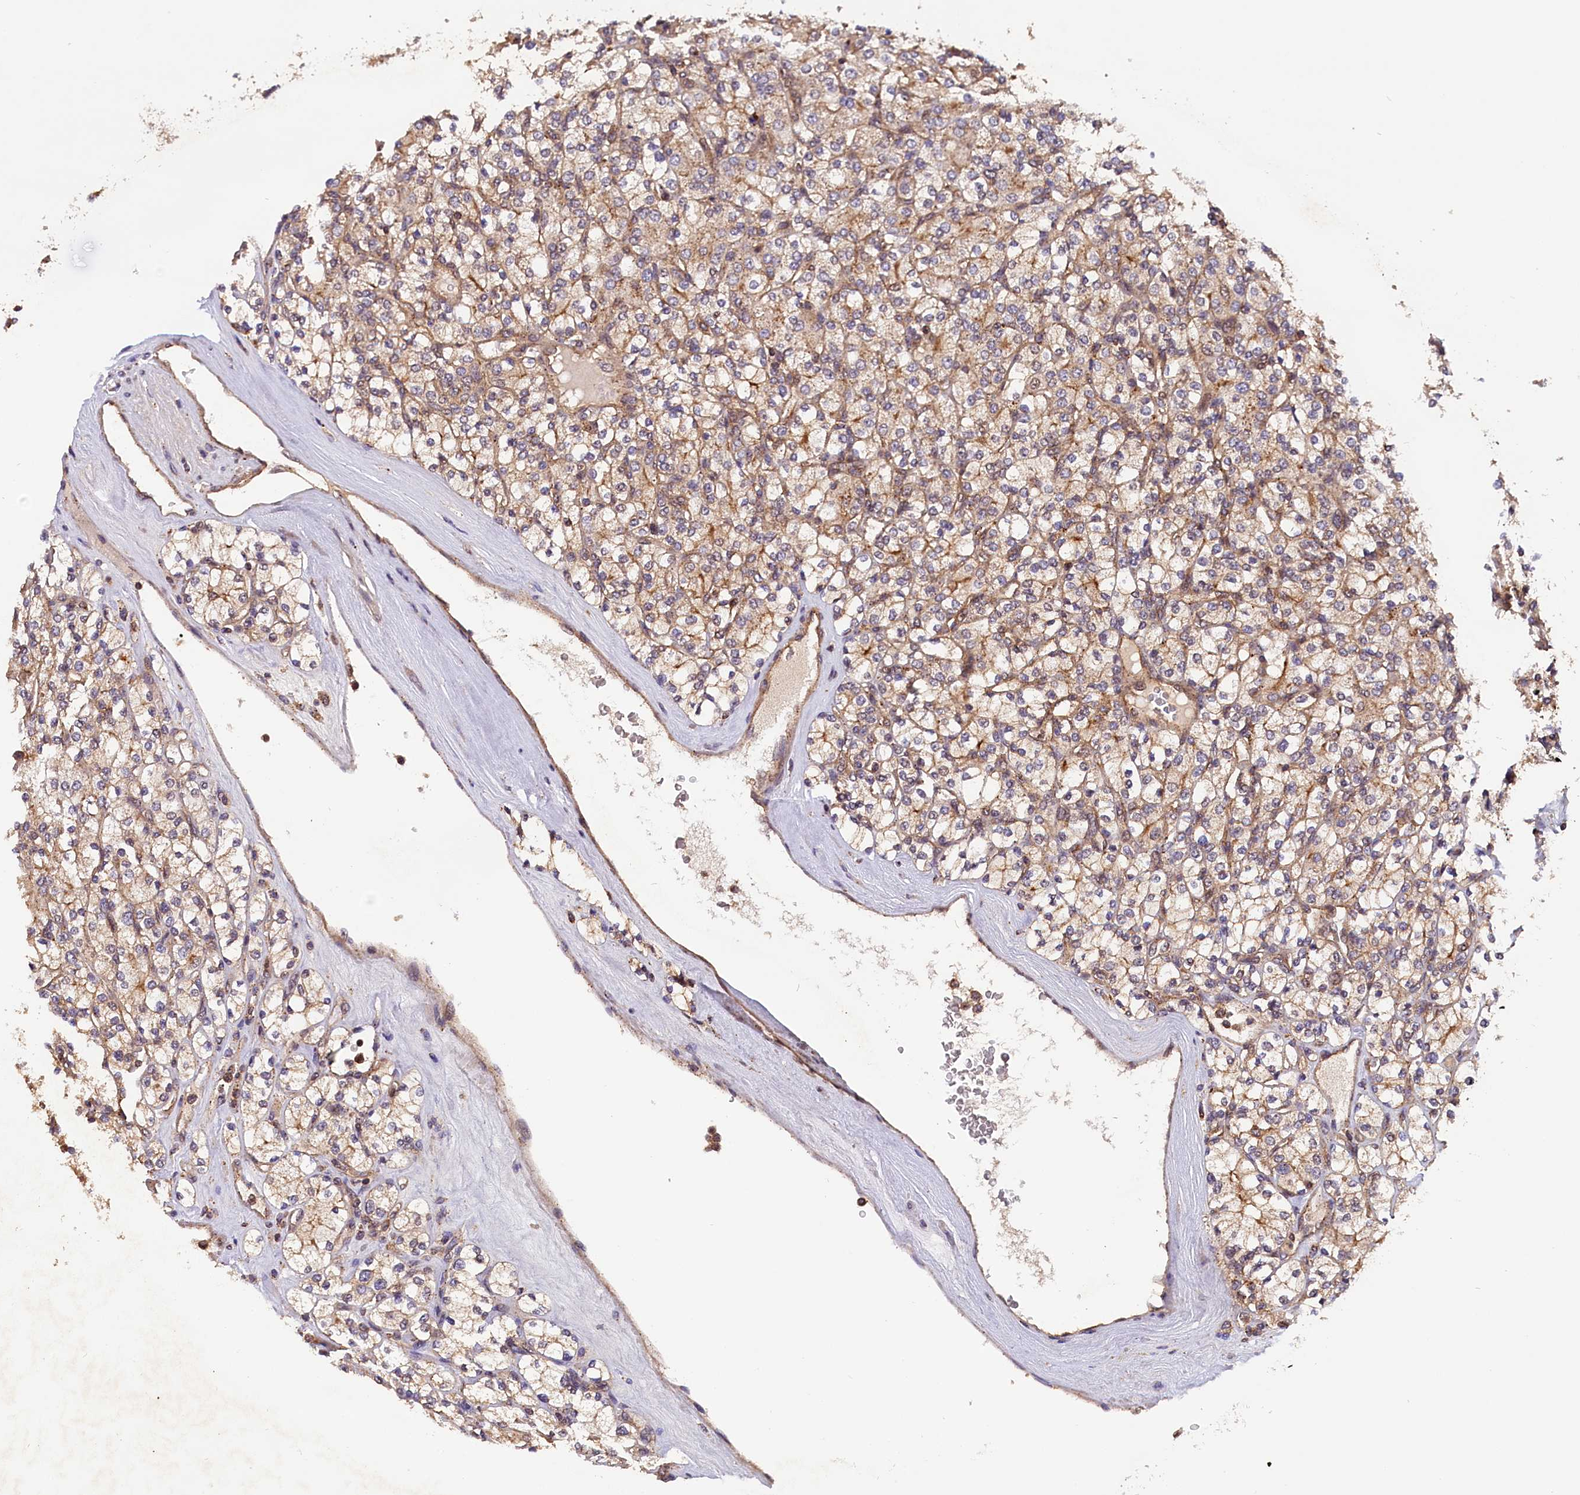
{"staining": {"intensity": "moderate", "quantity": ">75%", "location": "cytoplasmic/membranous"}, "tissue": "renal cancer", "cell_type": "Tumor cells", "image_type": "cancer", "snomed": [{"axis": "morphology", "description": "Adenocarcinoma, NOS"}, {"axis": "topography", "description": "Kidney"}], "caption": "Protein expression by IHC demonstrates moderate cytoplasmic/membranous expression in approximately >75% of tumor cells in renal adenocarcinoma. Nuclei are stained in blue.", "gene": "IST1", "patient": {"sex": "male", "age": 77}}